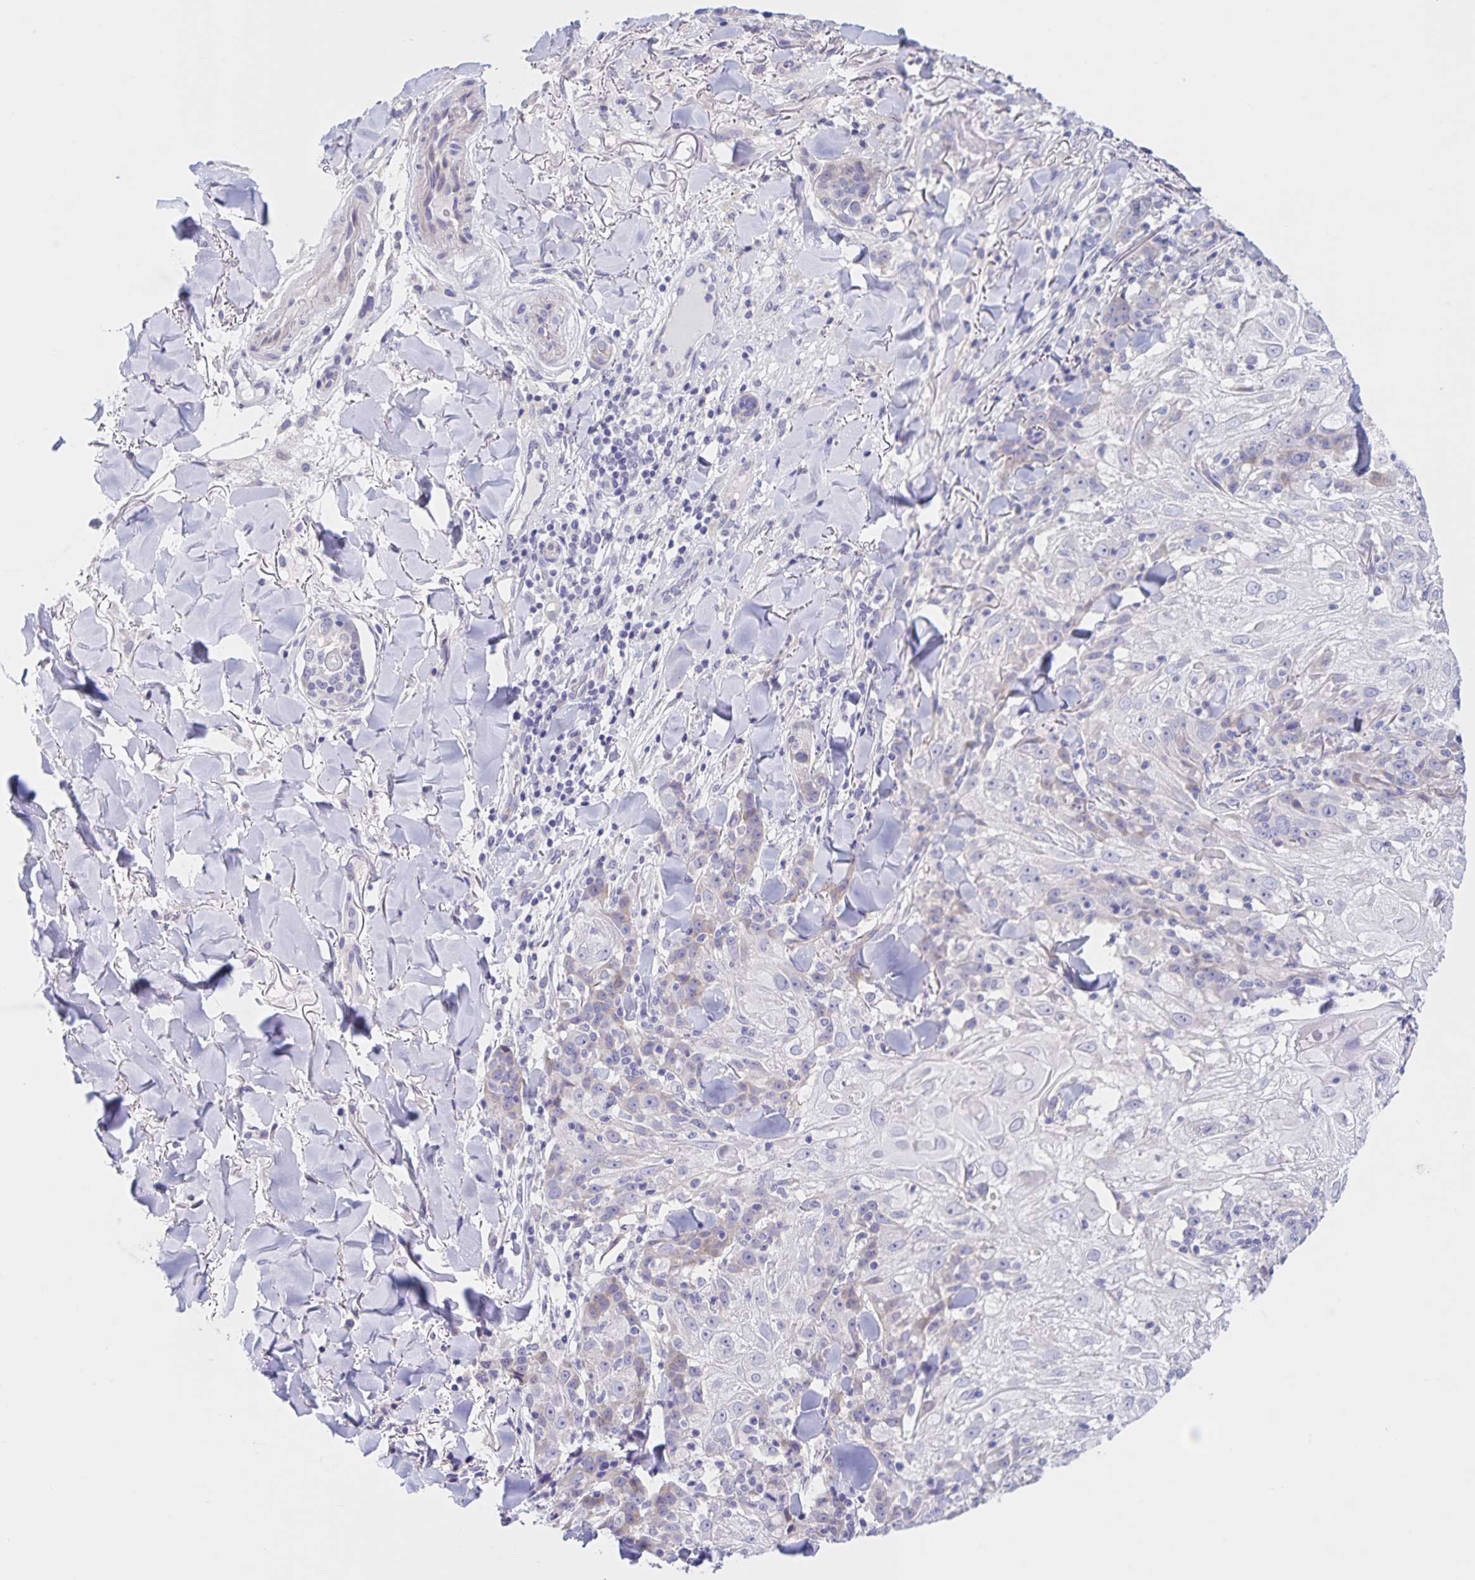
{"staining": {"intensity": "negative", "quantity": "none", "location": "none"}, "tissue": "skin cancer", "cell_type": "Tumor cells", "image_type": "cancer", "snomed": [{"axis": "morphology", "description": "Normal tissue, NOS"}, {"axis": "morphology", "description": "Squamous cell carcinoma, NOS"}, {"axis": "topography", "description": "Skin"}], "caption": "Immunohistochemical staining of squamous cell carcinoma (skin) reveals no significant staining in tumor cells. The staining was performed using DAB to visualize the protein expression in brown, while the nuclei were stained in blue with hematoxylin (Magnification: 20x).", "gene": "DMGDH", "patient": {"sex": "female", "age": 83}}